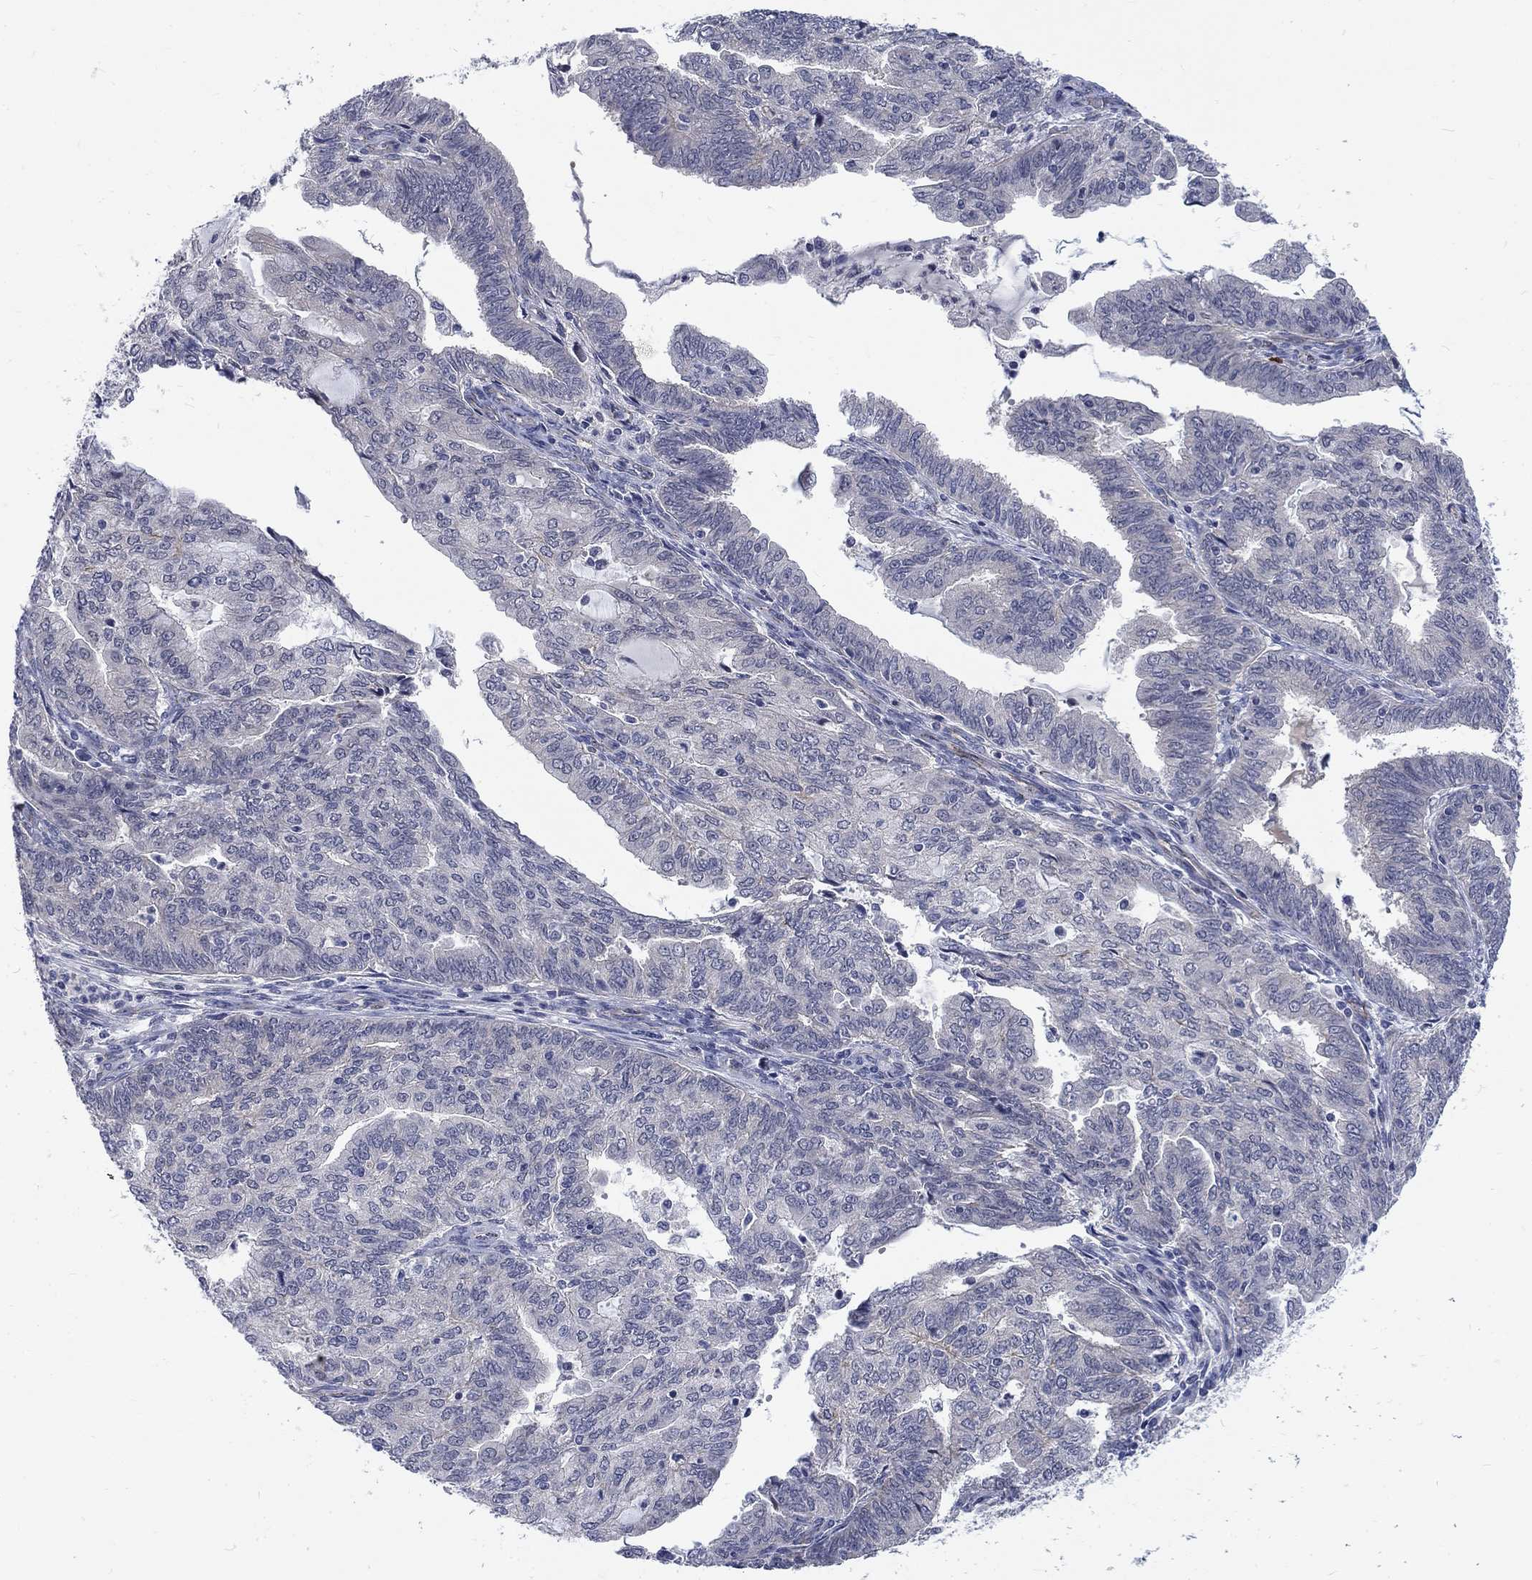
{"staining": {"intensity": "negative", "quantity": "none", "location": "none"}, "tissue": "endometrial cancer", "cell_type": "Tumor cells", "image_type": "cancer", "snomed": [{"axis": "morphology", "description": "Adenocarcinoma, NOS"}, {"axis": "topography", "description": "Endometrium"}], "caption": "DAB (3,3'-diaminobenzidine) immunohistochemical staining of endometrial adenocarcinoma exhibits no significant expression in tumor cells.", "gene": "PHKA1", "patient": {"sex": "female", "age": 82}}